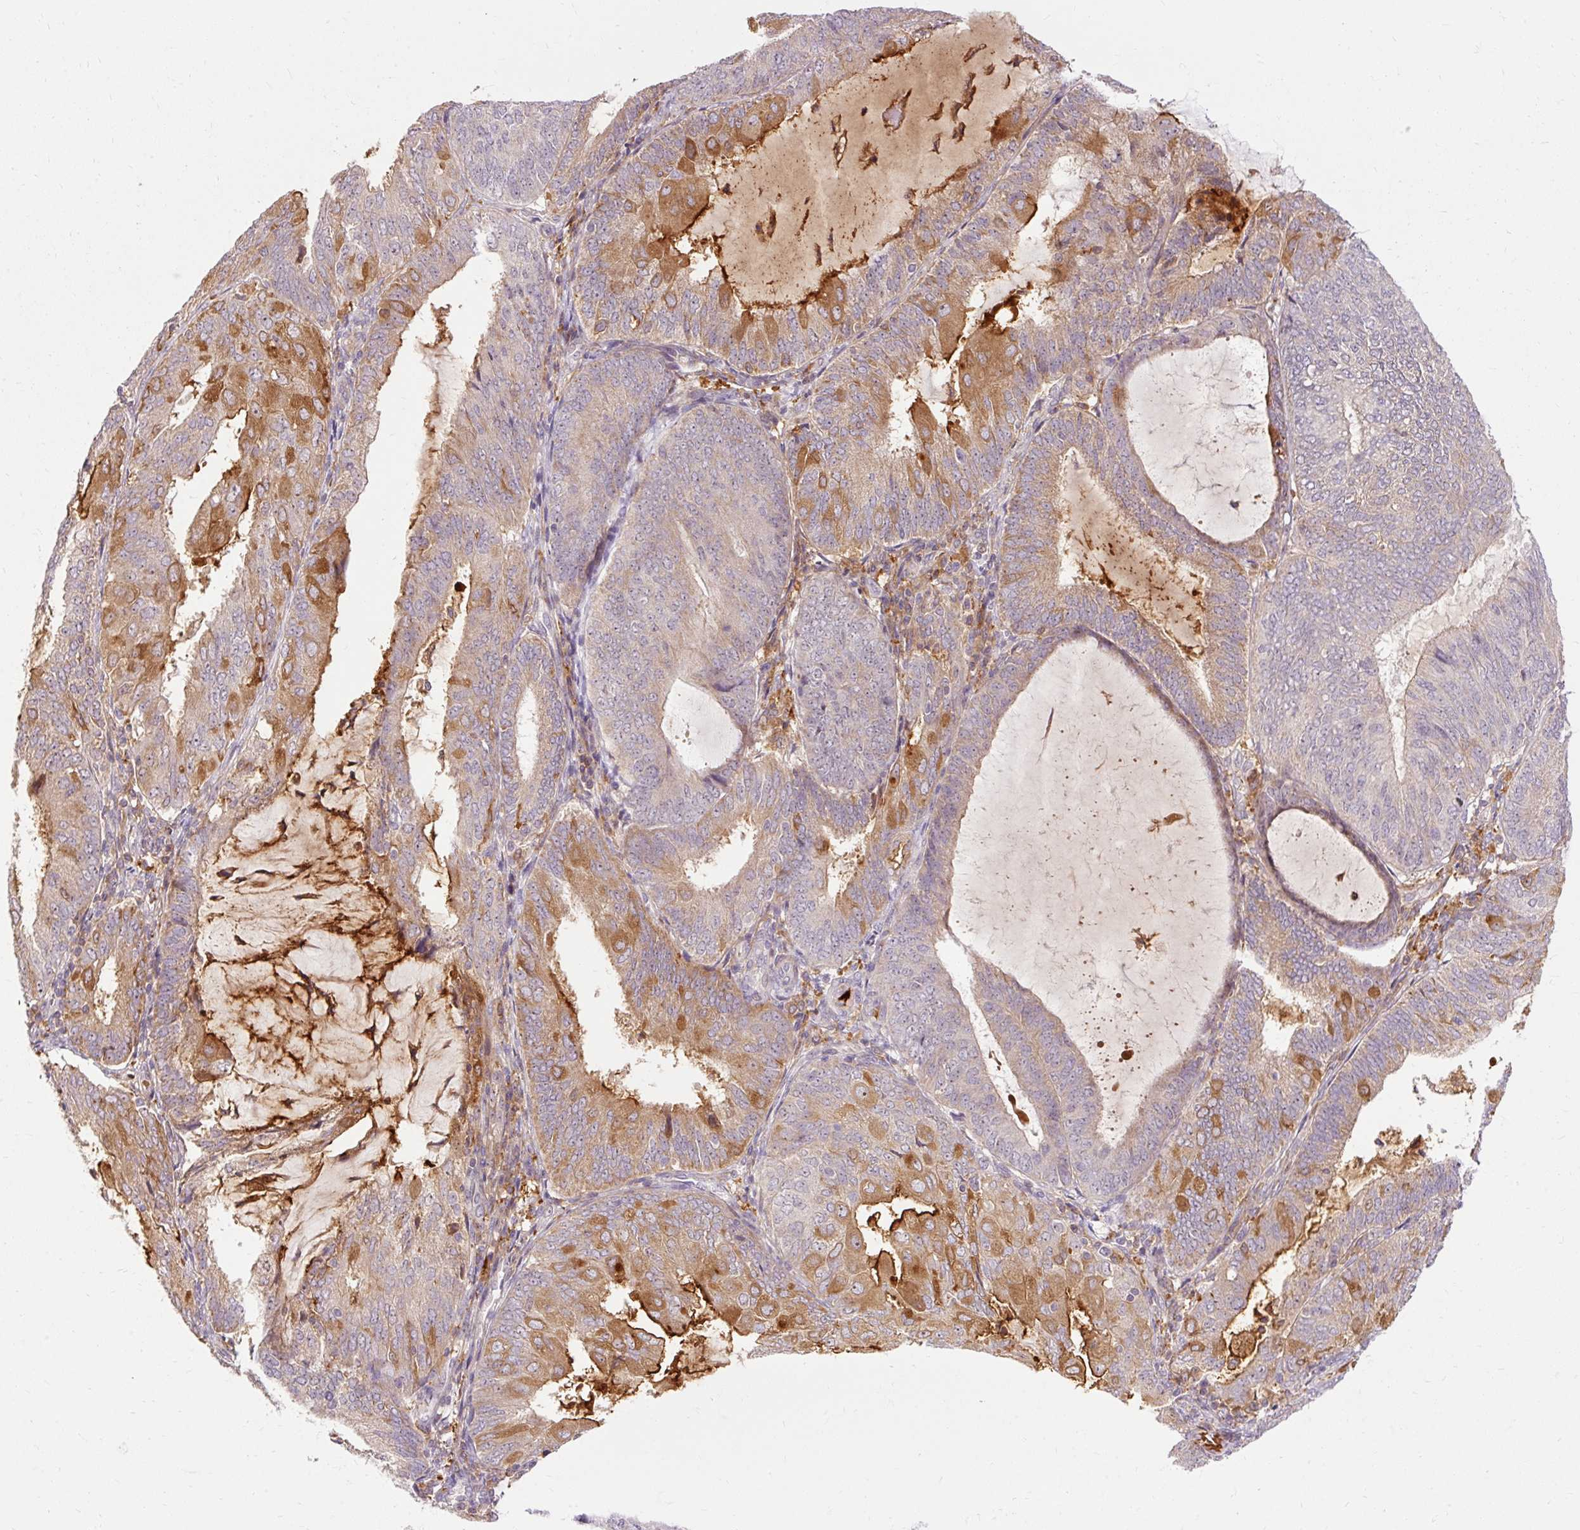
{"staining": {"intensity": "moderate", "quantity": "25%-75%", "location": "cytoplasmic/membranous"}, "tissue": "endometrial cancer", "cell_type": "Tumor cells", "image_type": "cancer", "snomed": [{"axis": "morphology", "description": "Adenocarcinoma, NOS"}, {"axis": "topography", "description": "Endometrium"}], "caption": "A brown stain labels moderate cytoplasmic/membranous staining of a protein in human endometrial cancer tumor cells. (brown staining indicates protein expression, while blue staining denotes nuclei).", "gene": "CEBPZ", "patient": {"sex": "female", "age": 81}}